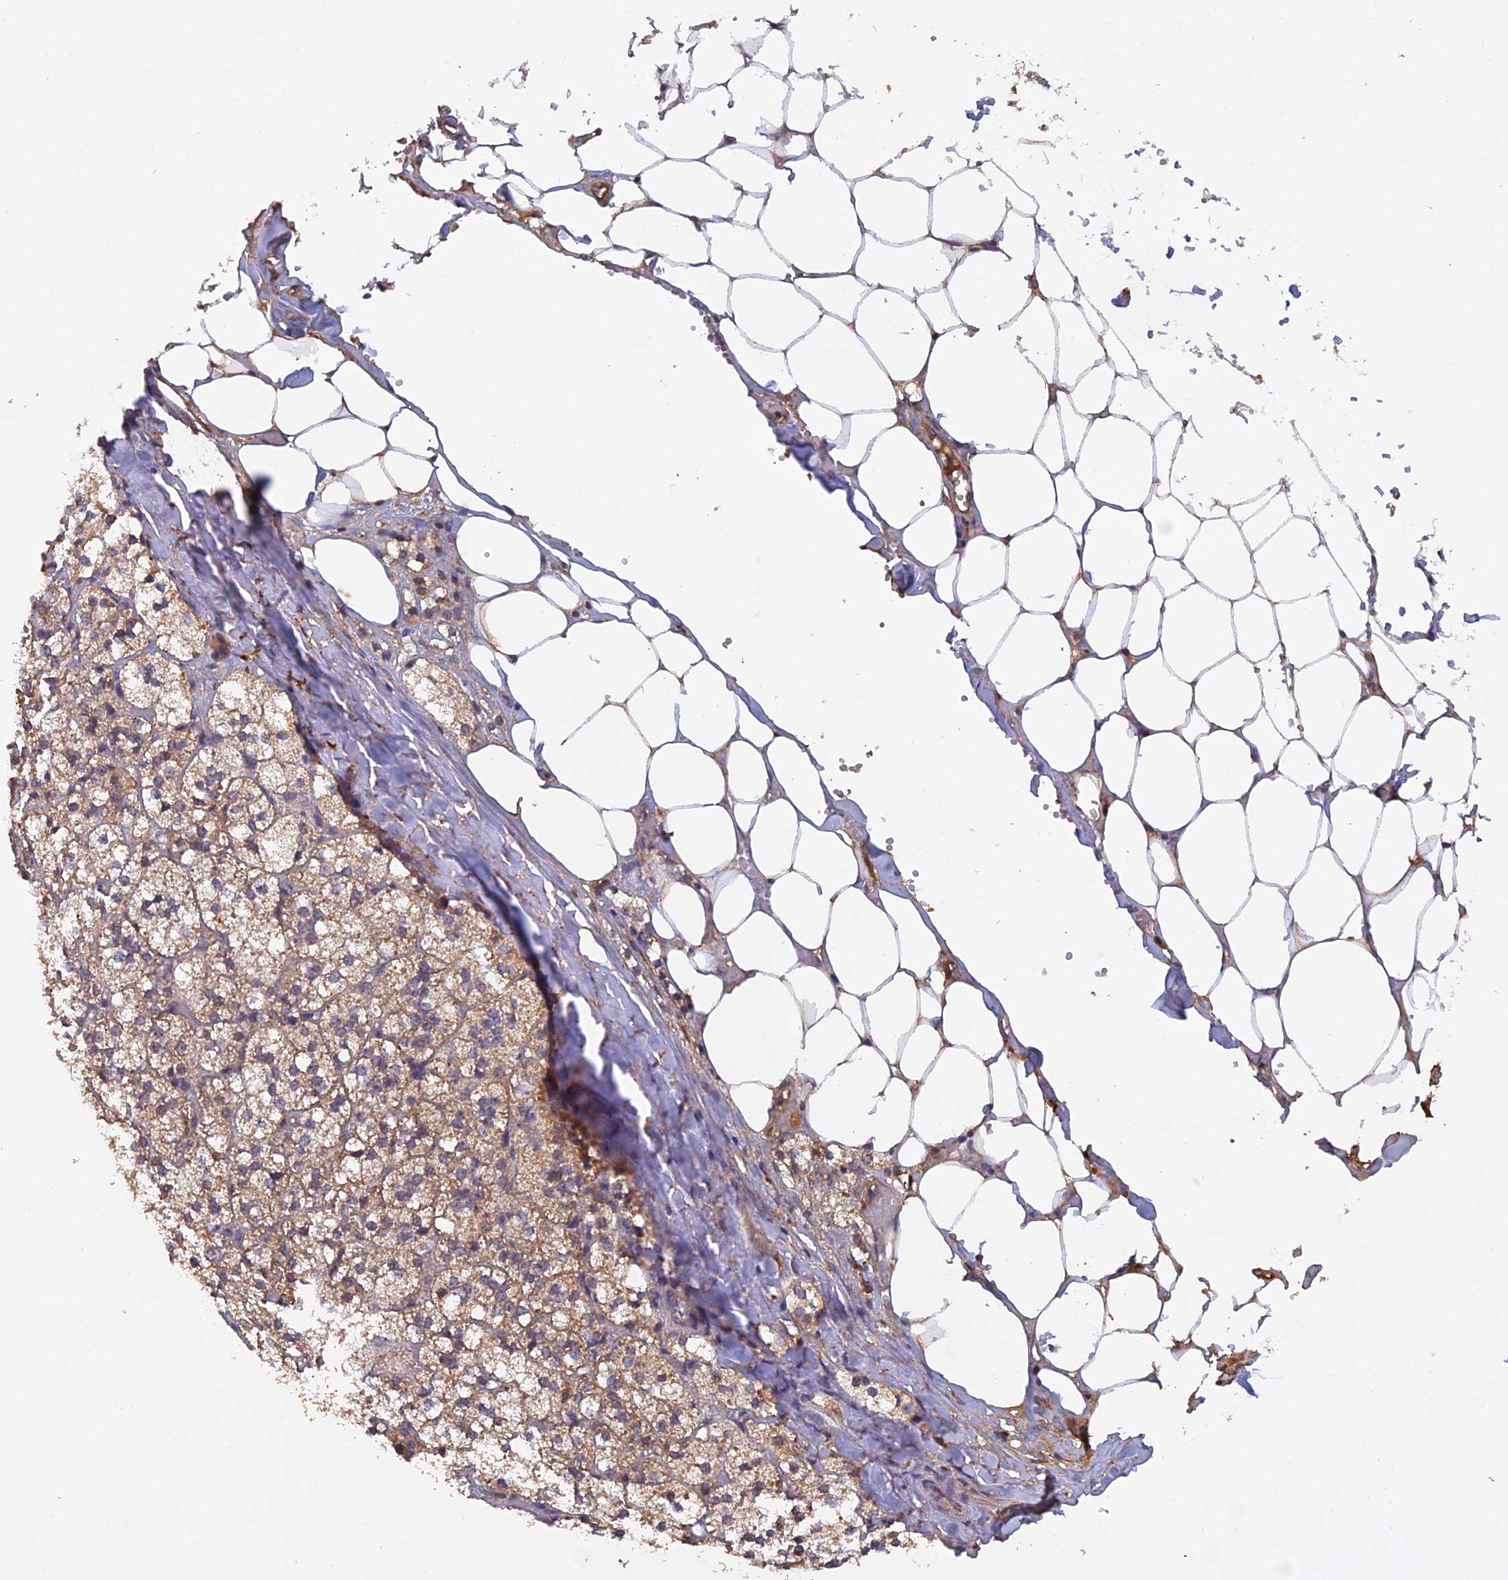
{"staining": {"intensity": "weak", "quantity": ">75%", "location": "cytoplasmic/membranous"}, "tissue": "adrenal gland", "cell_type": "Glandular cells", "image_type": "normal", "snomed": [{"axis": "morphology", "description": "Normal tissue, NOS"}, {"axis": "topography", "description": "Adrenal gland"}], "caption": "IHC (DAB (3,3'-diaminobenzidine)) staining of normal human adrenal gland demonstrates weak cytoplasmic/membranous protein positivity in approximately >75% of glandular cells.", "gene": "SLC39A13", "patient": {"sex": "female", "age": 61}}